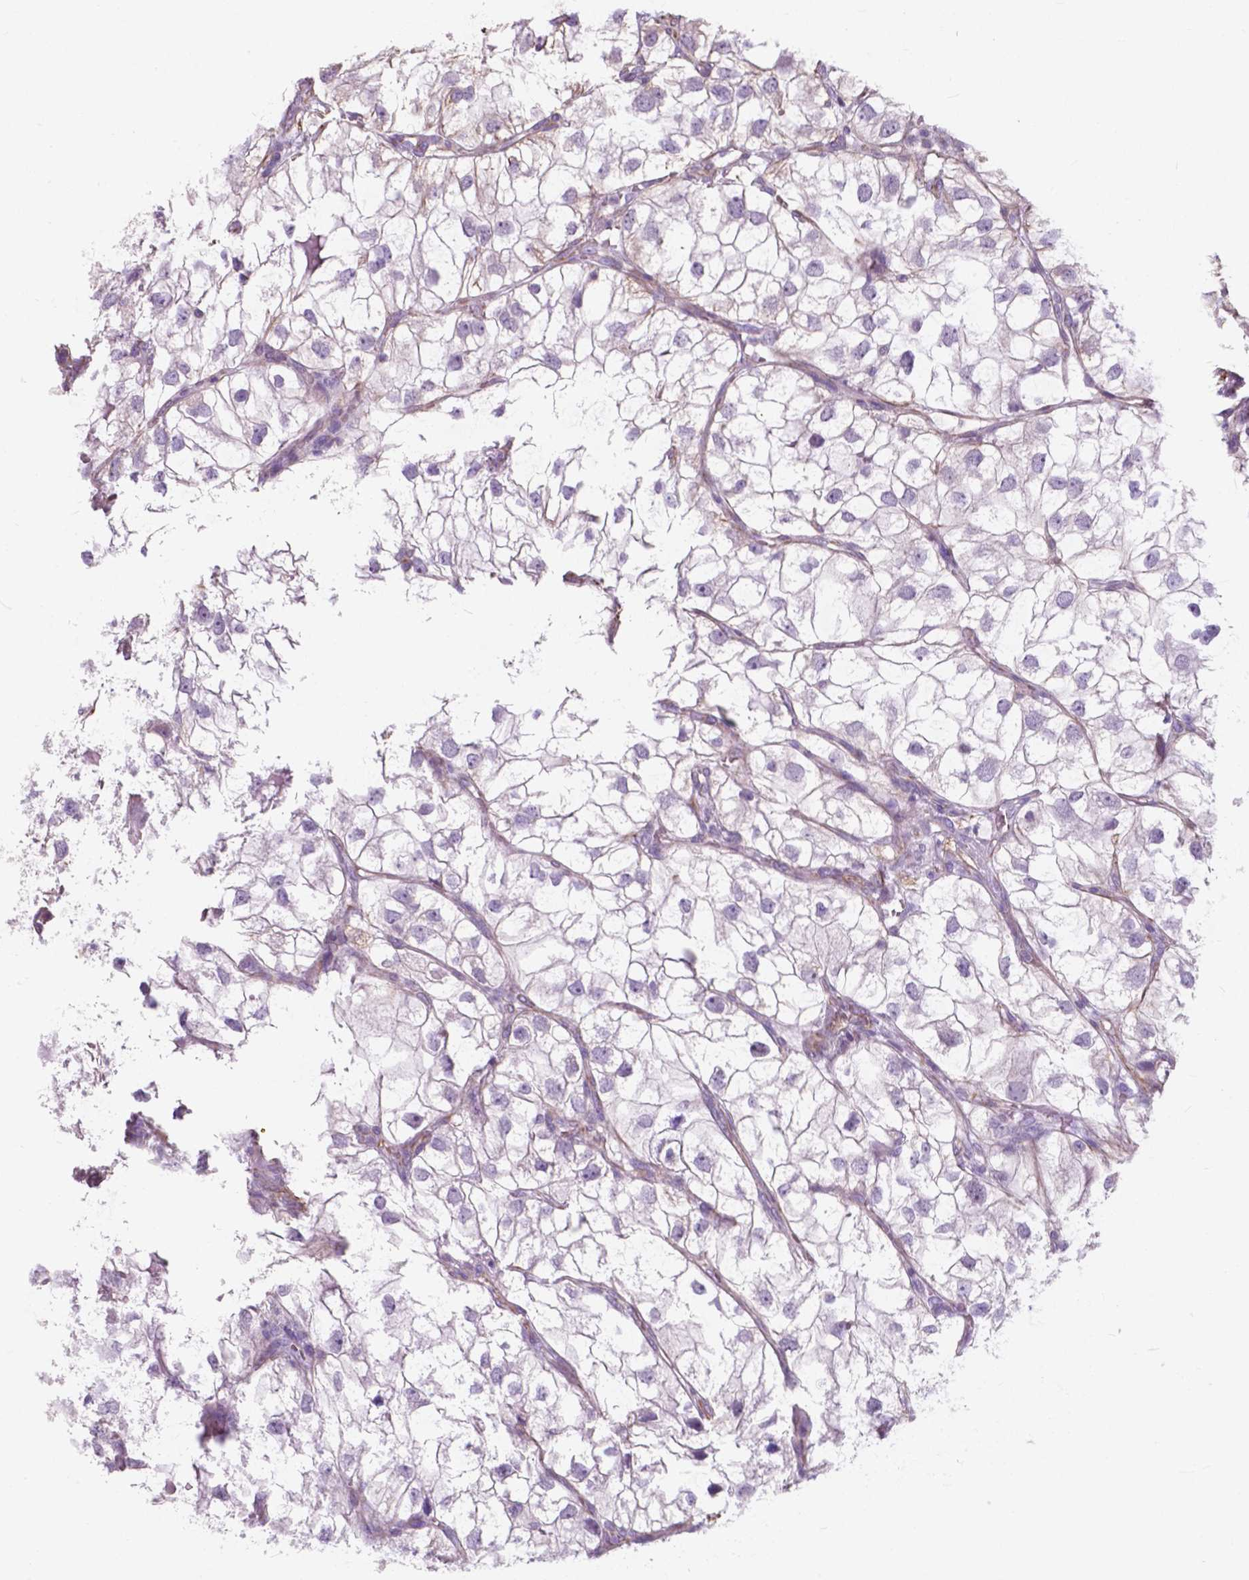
{"staining": {"intensity": "negative", "quantity": "none", "location": "none"}, "tissue": "renal cancer", "cell_type": "Tumor cells", "image_type": "cancer", "snomed": [{"axis": "morphology", "description": "Adenocarcinoma, NOS"}, {"axis": "topography", "description": "Kidney"}], "caption": "Tumor cells show no significant staining in renal cancer. The staining was performed using DAB to visualize the protein expression in brown, while the nuclei were stained in blue with hematoxylin (Magnification: 20x).", "gene": "AMOT", "patient": {"sex": "male", "age": 59}}